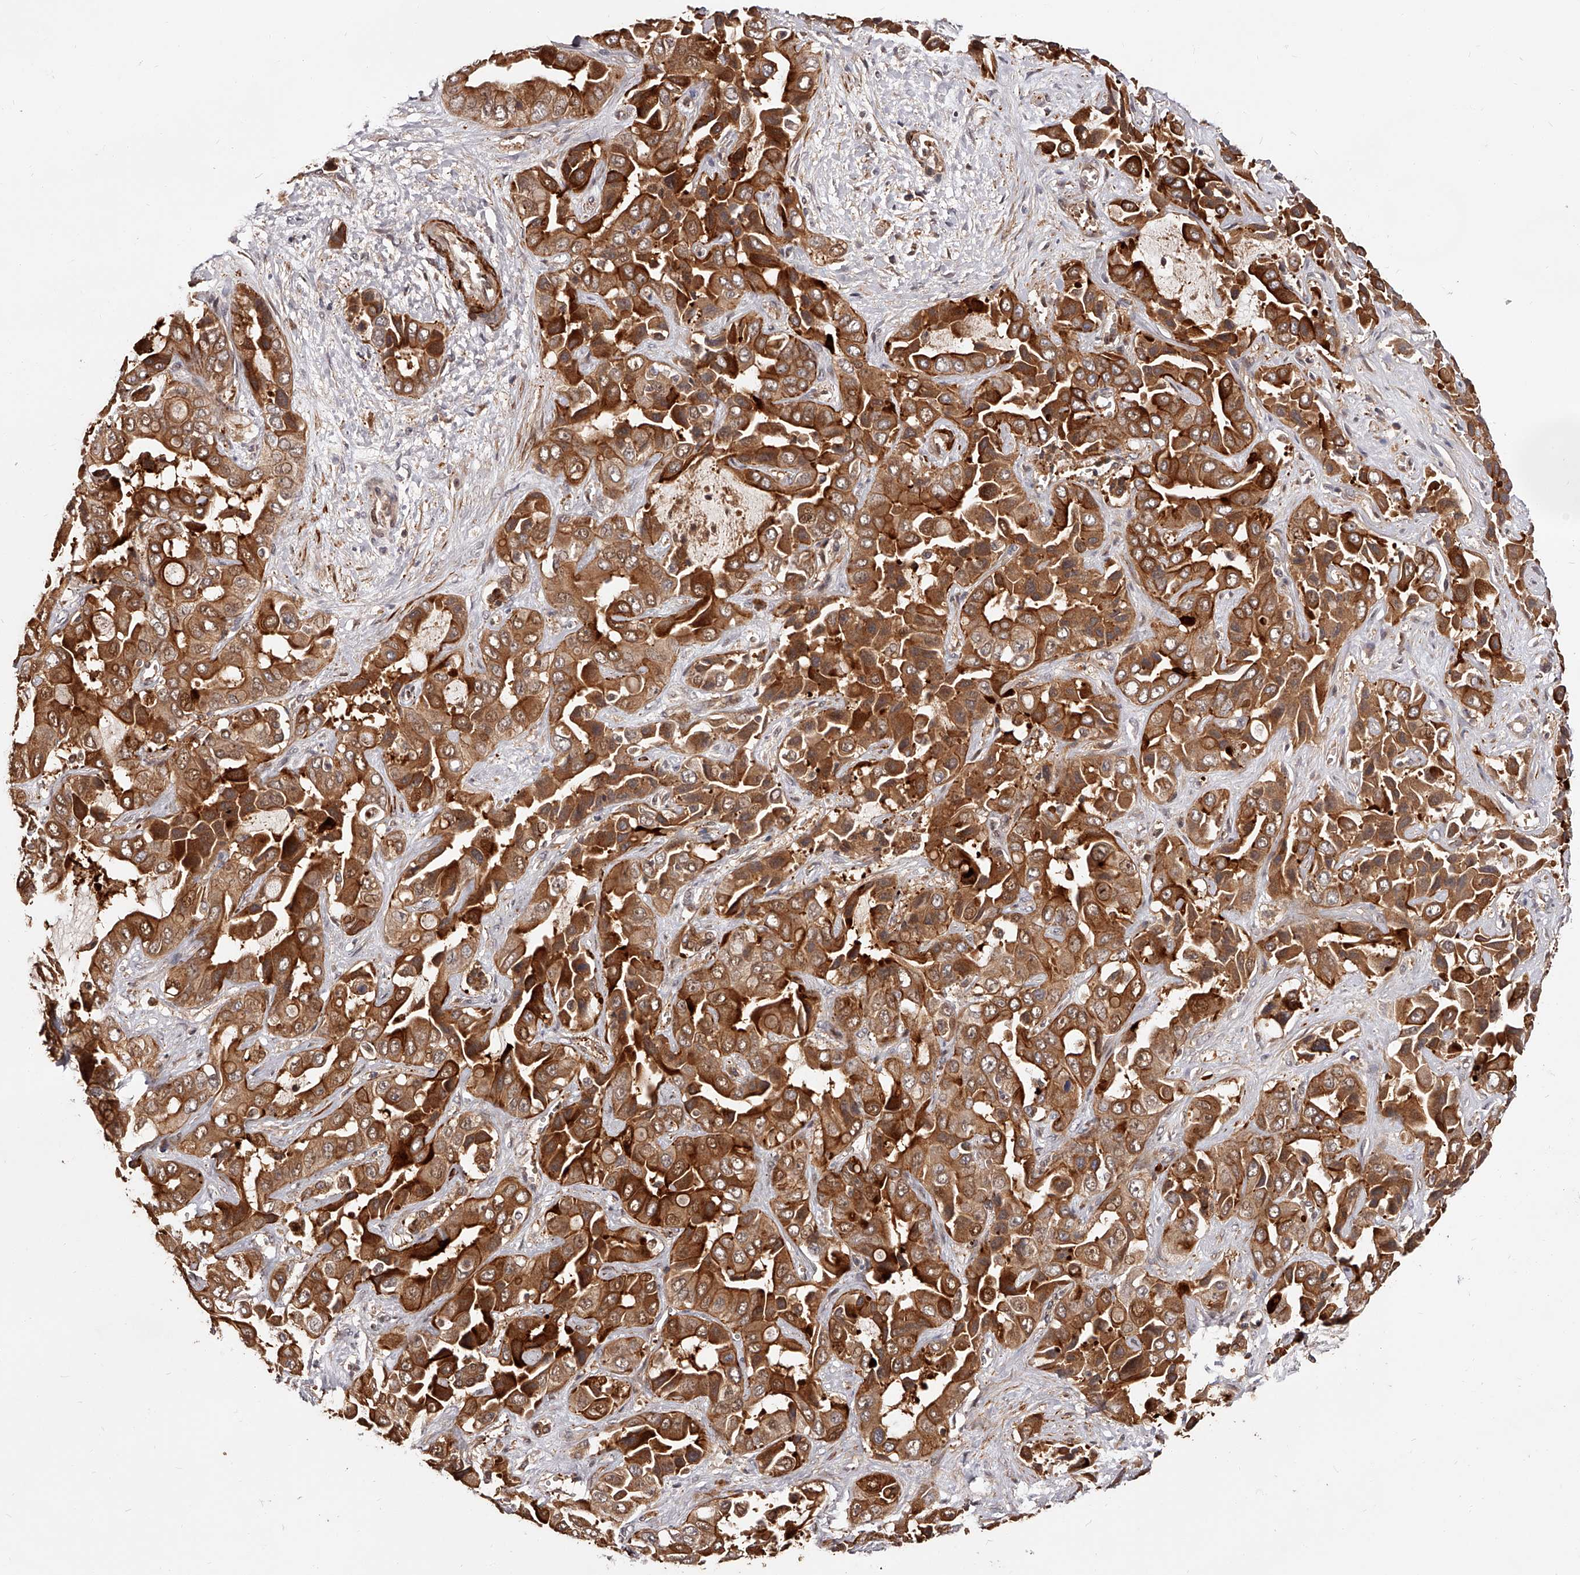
{"staining": {"intensity": "strong", "quantity": ">75%", "location": "cytoplasmic/membranous"}, "tissue": "liver cancer", "cell_type": "Tumor cells", "image_type": "cancer", "snomed": [{"axis": "morphology", "description": "Cholangiocarcinoma"}, {"axis": "topography", "description": "Liver"}], "caption": "A micrograph of cholangiocarcinoma (liver) stained for a protein shows strong cytoplasmic/membranous brown staining in tumor cells.", "gene": "CUL7", "patient": {"sex": "female", "age": 52}}